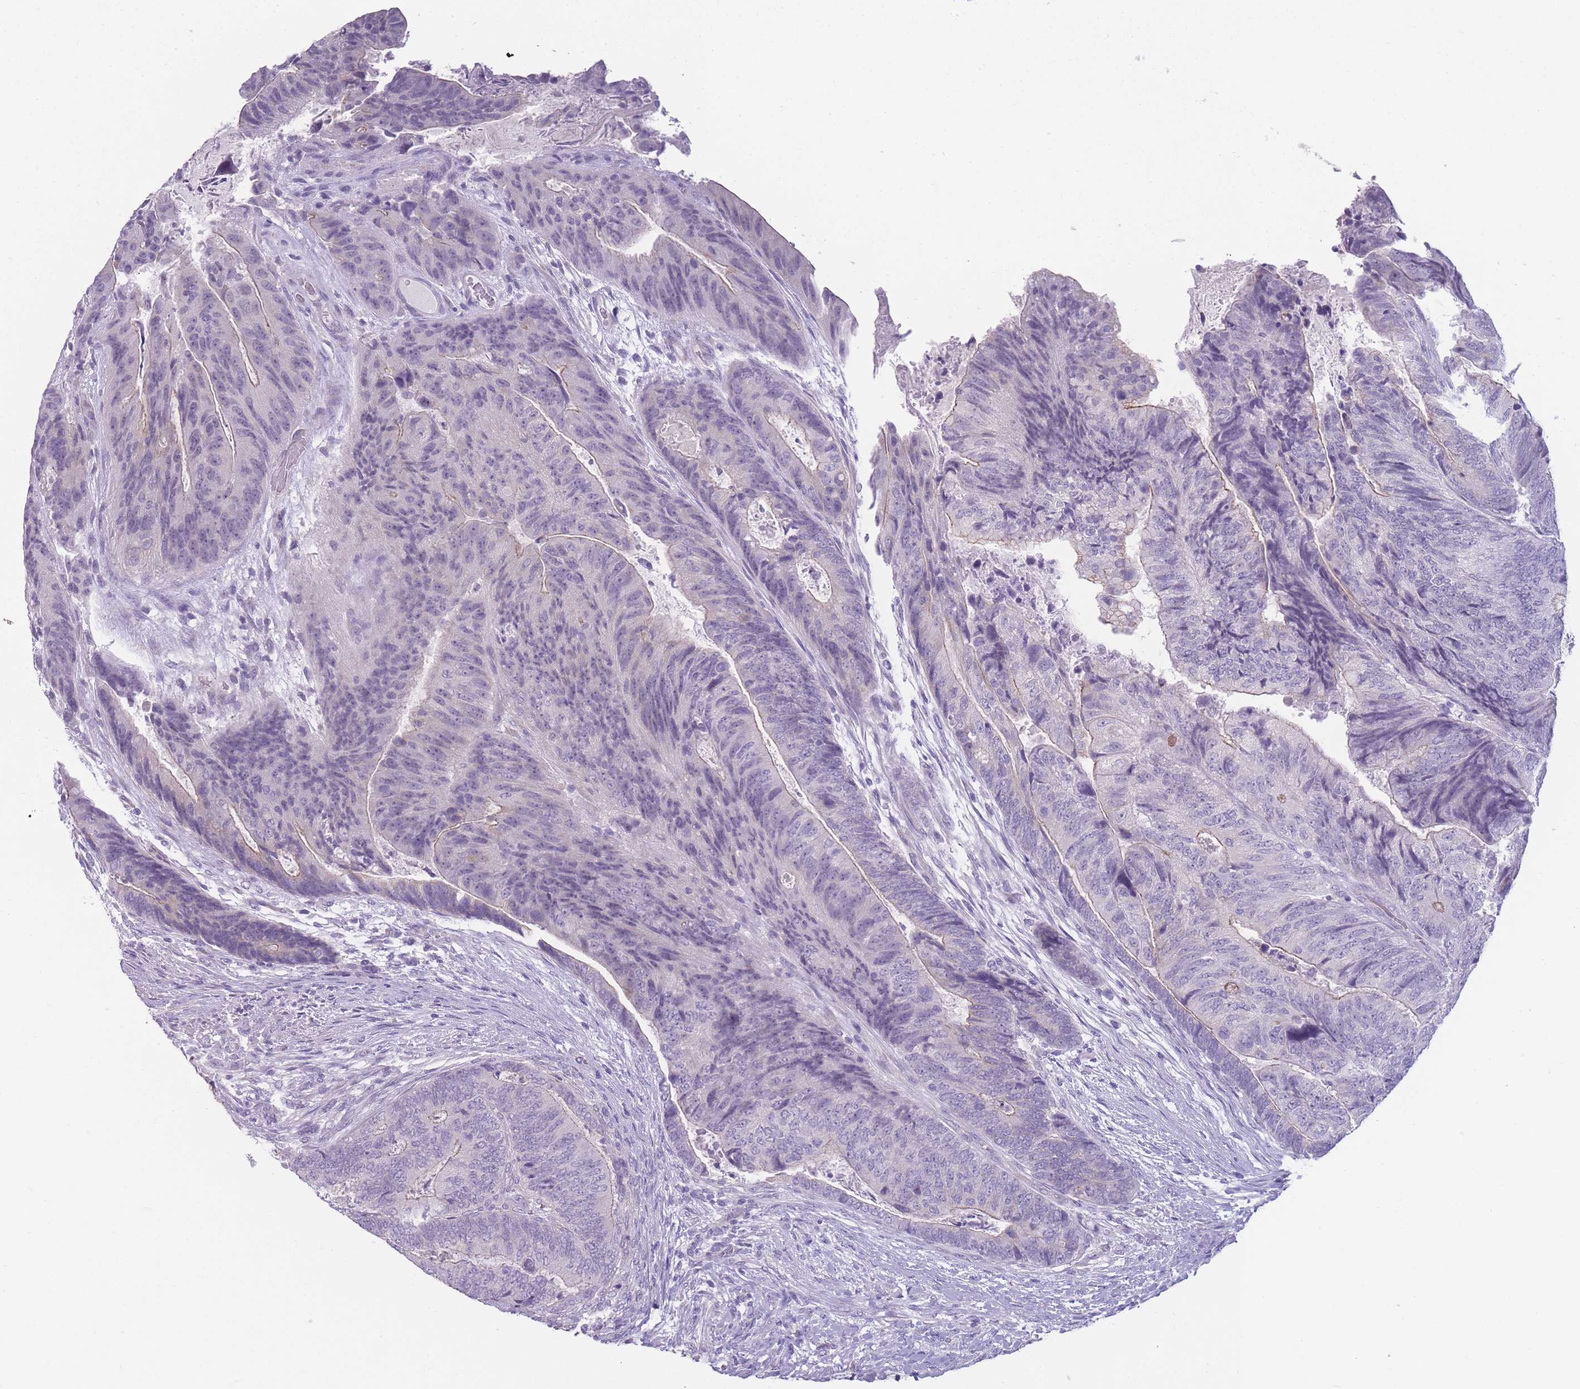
{"staining": {"intensity": "negative", "quantity": "none", "location": "none"}, "tissue": "colorectal cancer", "cell_type": "Tumor cells", "image_type": "cancer", "snomed": [{"axis": "morphology", "description": "Adenocarcinoma, NOS"}, {"axis": "topography", "description": "Colon"}], "caption": "Immunohistochemistry (IHC) image of colorectal cancer stained for a protein (brown), which shows no expression in tumor cells.", "gene": "DCANP1", "patient": {"sex": "female", "age": 67}}